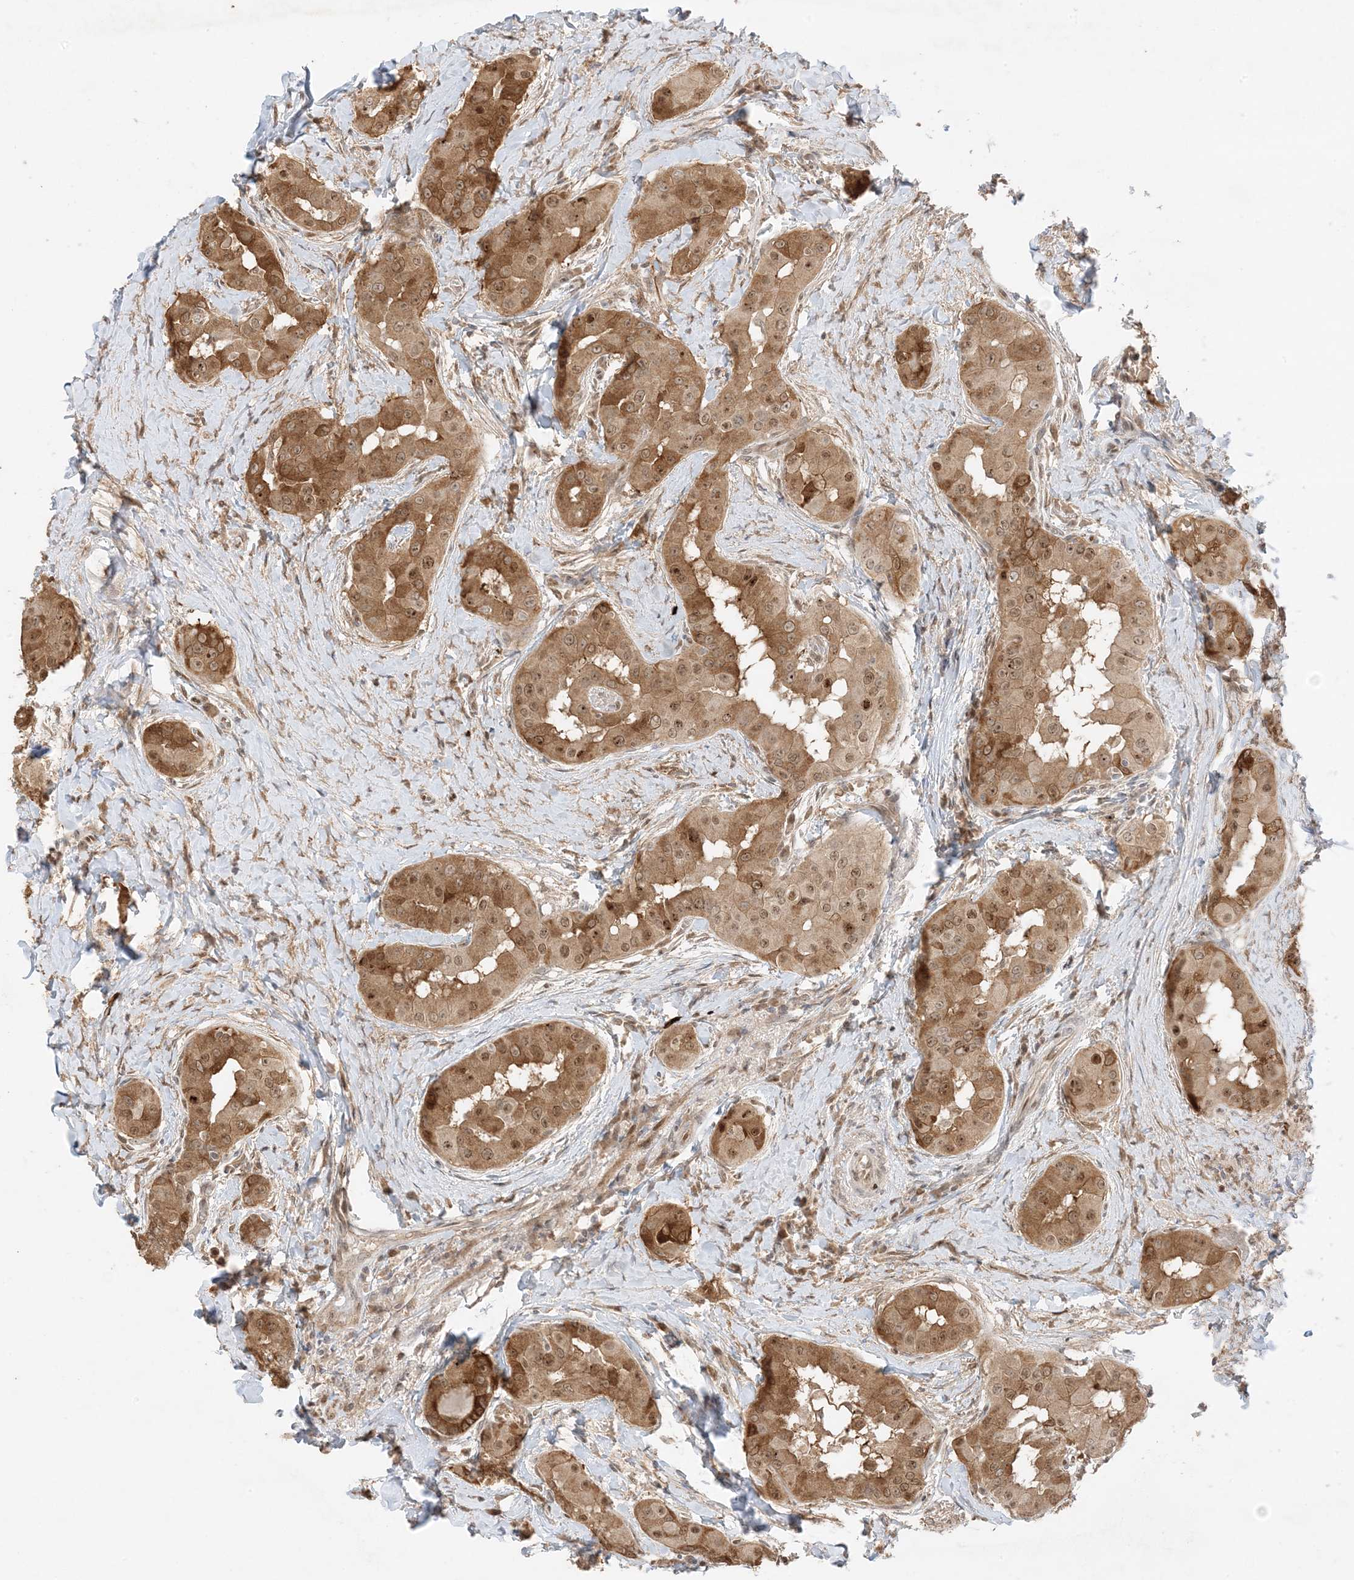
{"staining": {"intensity": "moderate", "quantity": ">75%", "location": "cytoplasmic/membranous,nuclear"}, "tissue": "thyroid cancer", "cell_type": "Tumor cells", "image_type": "cancer", "snomed": [{"axis": "morphology", "description": "Papillary adenocarcinoma, NOS"}, {"axis": "topography", "description": "Thyroid gland"}], "caption": "Thyroid papillary adenocarcinoma stained with immunohistochemistry (IHC) exhibits moderate cytoplasmic/membranous and nuclear expression in about >75% of tumor cells.", "gene": "ZBTB41", "patient": {"sex": "male", "age": 33}}